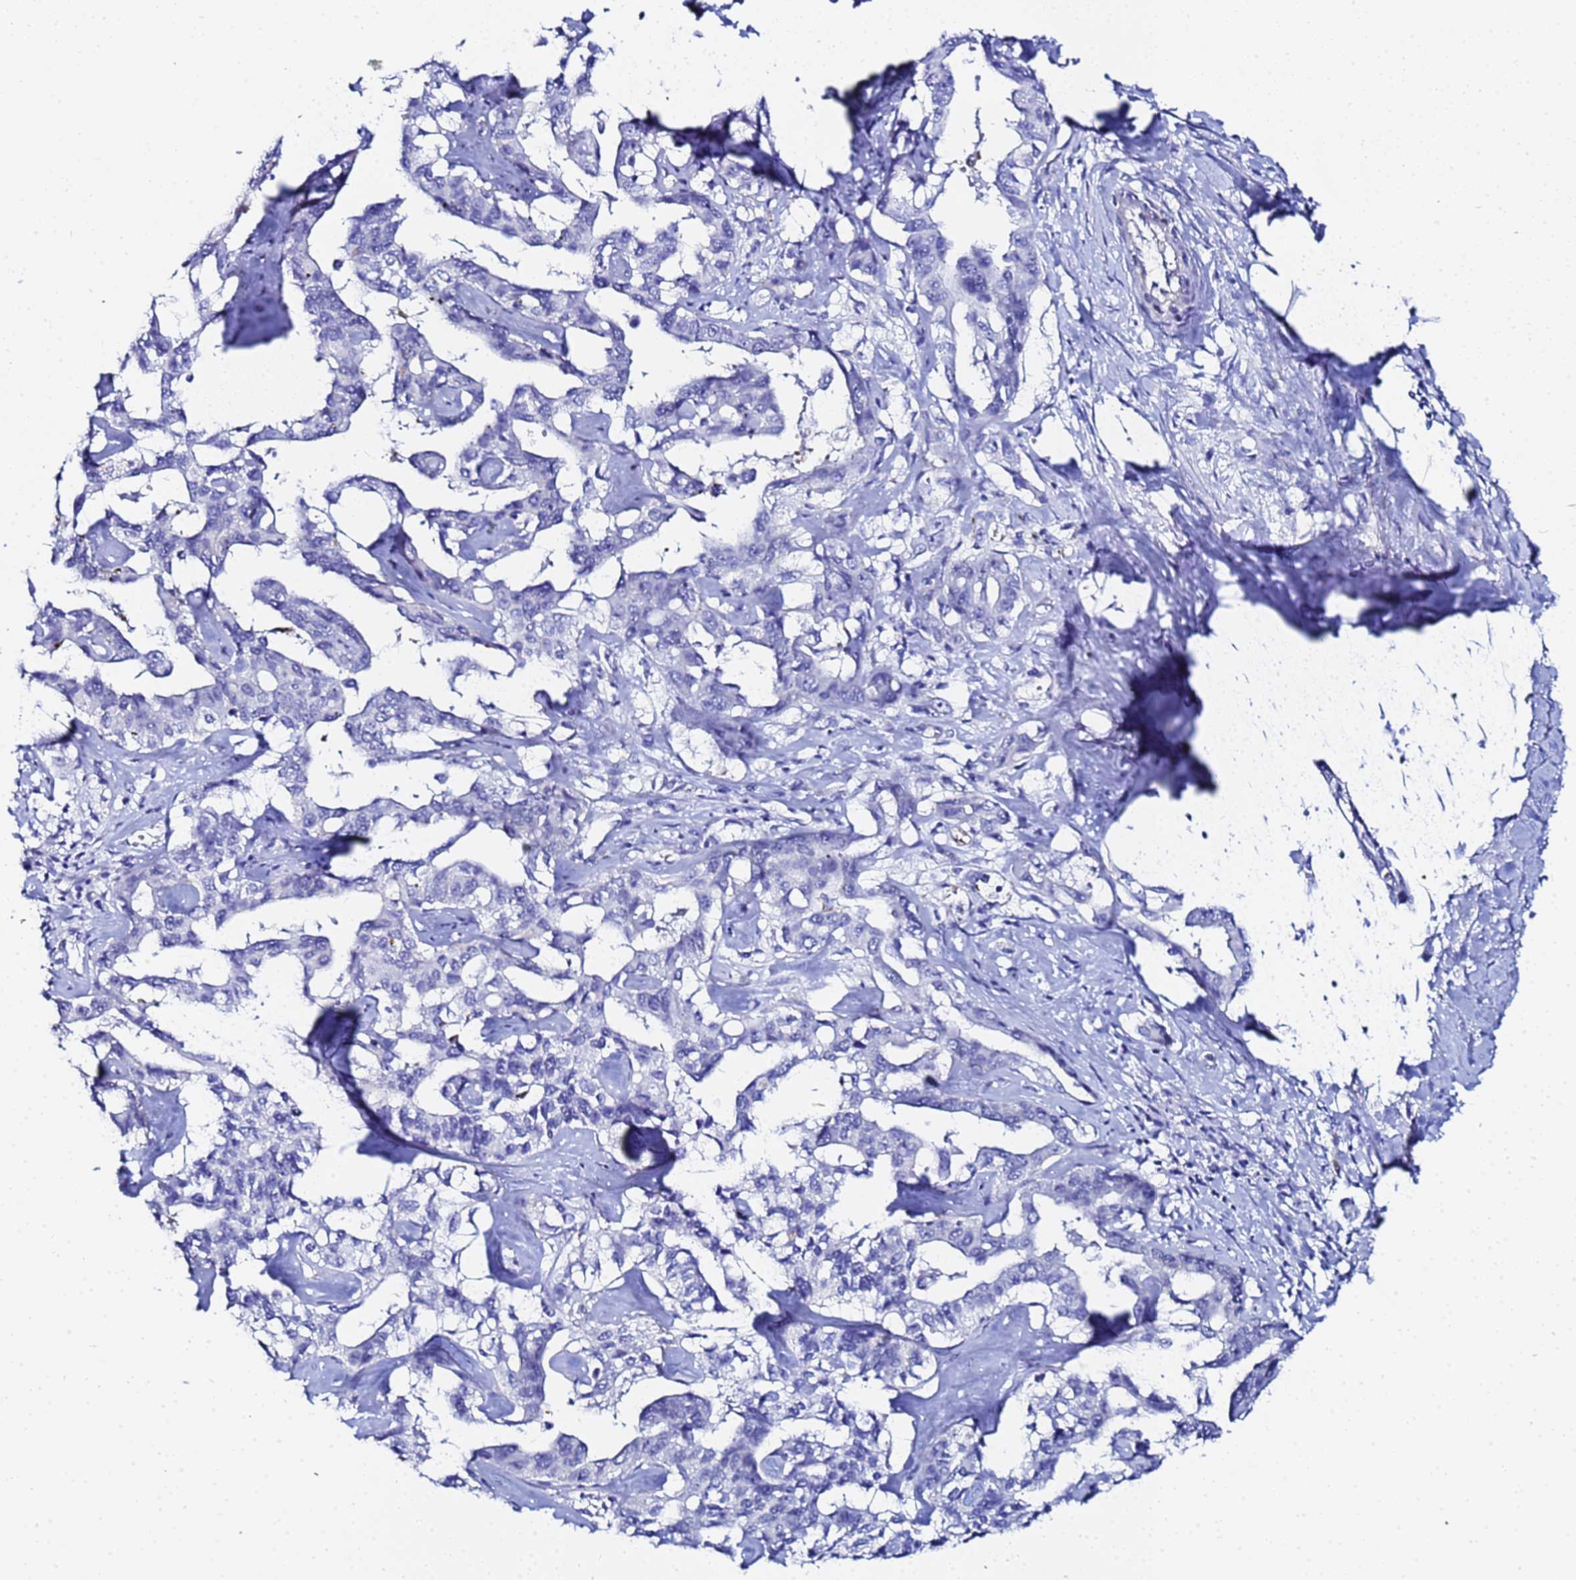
{"staining": {"intensity": "negative", "quantity": "none", "location": "none"}, "tissue": "liver cancer", "cell_type": "Tumor cells", "image_type": "cancer", "snomed": [{"axis": "morphology", "description": "Cholangiocarcinoma"}, {"axis": "topography", "description": "Liver"}], "caption": "IHC of human liver cancer (cholangiocarcinoma) displays no expression in tumor cells. (Brightfield microscopy of DAB (3,3'-diaminobenzidine) immunohistochemistry (IHC) at high magnification).", "gene": "ZNF26", "patient": {"sex": "male", "age": 59}}